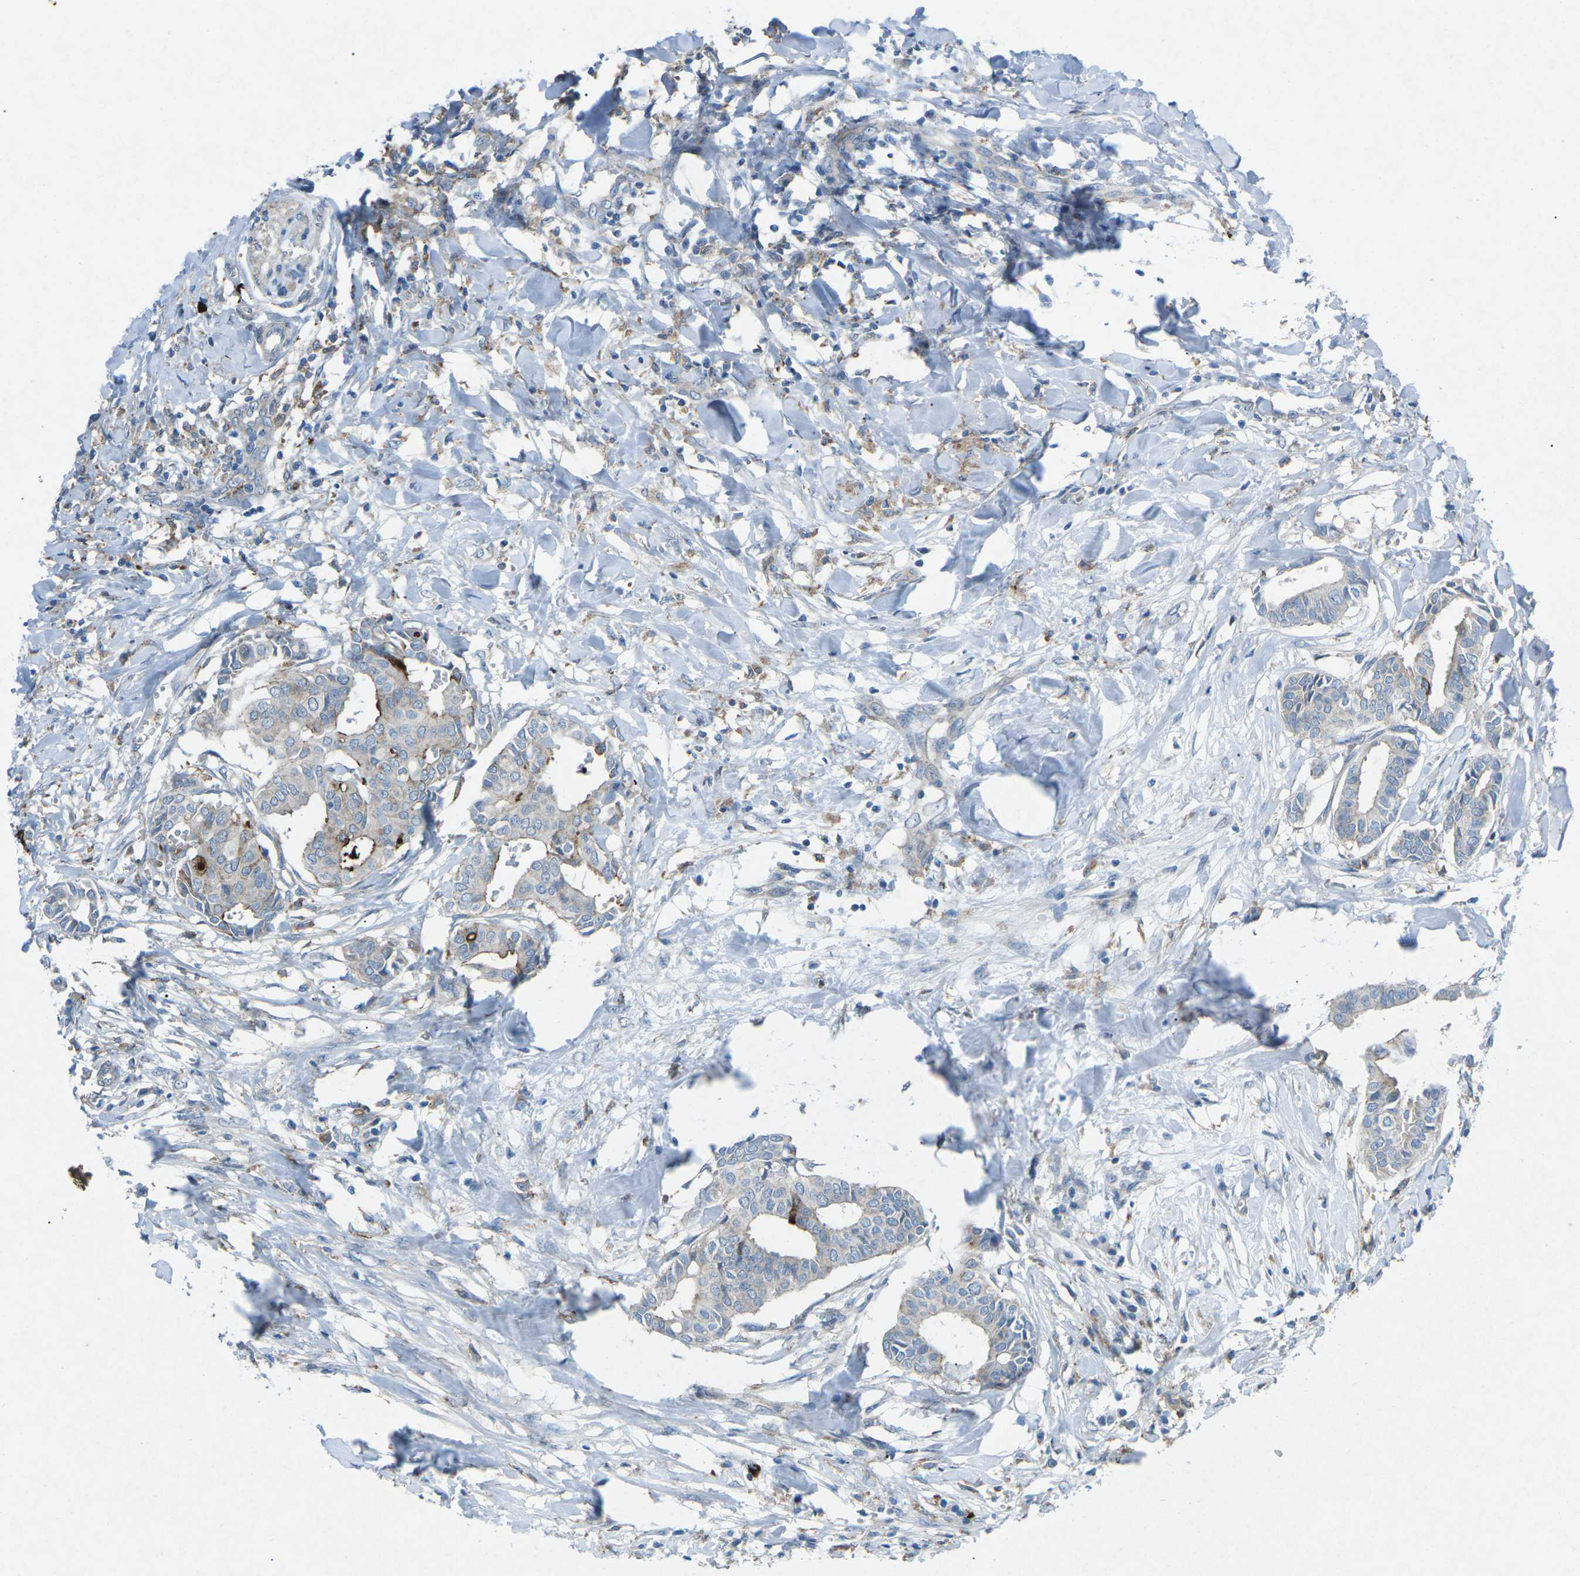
{"staining": {"intensity": "moderate", "quantity": "<25%", "location": "cytoplasmic/membranous"}, "tissue": "head and neck cancer", "cell_type": "Tumor cells", "image_type": "cancer", "snomed": [{"axis": "morphology", "description": "Adenocarcinoma, NOS"}, {"axis": "topography", "description": "Salivary gland"}, {"axis": "topography", "description": "Head-Neck"}], "caption": "Brown immunohistochemical staining in head and neck adenocarcinoma demonstrates moderate cytoplasmic/membranous staining in about <25% of tumor cells. (DAB (3,3'-diaminobenzidine) IHC, brown staining for protein, blue staining for nuclei).", "gene": "STK11", "patient": {"sex": "female", "age": 59}}